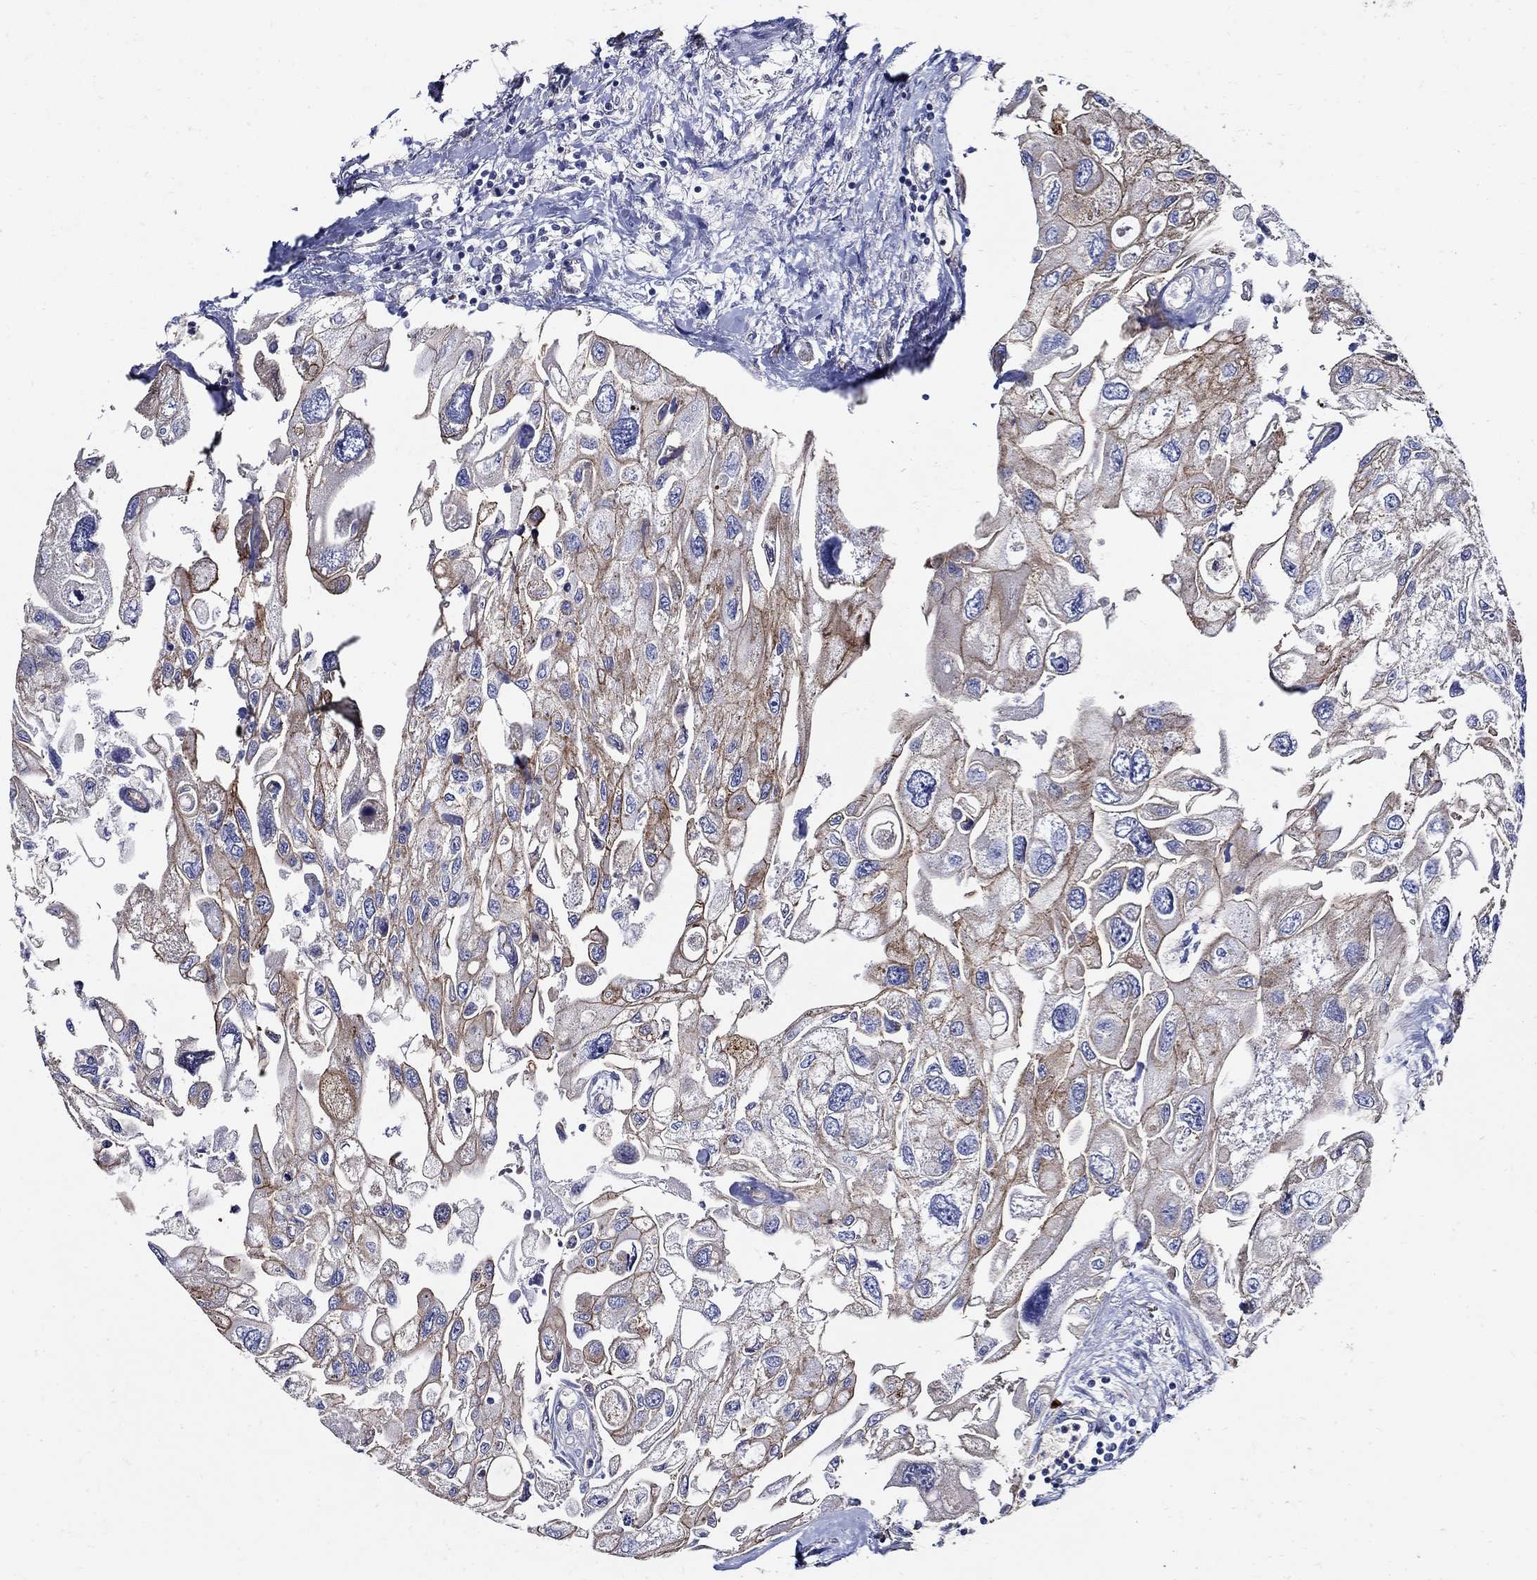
{"staining": {"intensity": "strong", "quantity": "<25%", "location": "cytoplasmic/membranous"}, "tissue": "urothelial cancer", "cell_type": "Tumor cells", "image_type": "cancer", "snomed": [{"axis": "morphology", "description": "Urothelial carcinoma, High grade"}, {"axis": "topography", "description": "Urinary bladder"}], "caption": "Immunohistochemistry (IHC) micrograph of neoplastic tissue: human urothelial cancer stained using immunohistochemistry (IHC) exhibits medium levels of strong protein expression localized specifically in the cytoplasmic/membranous of tumor cells, appearing as a cytoplasmic/membranous brown color.", "gene": "APBB3", "patient": {"sex": "male", "age": 59}}